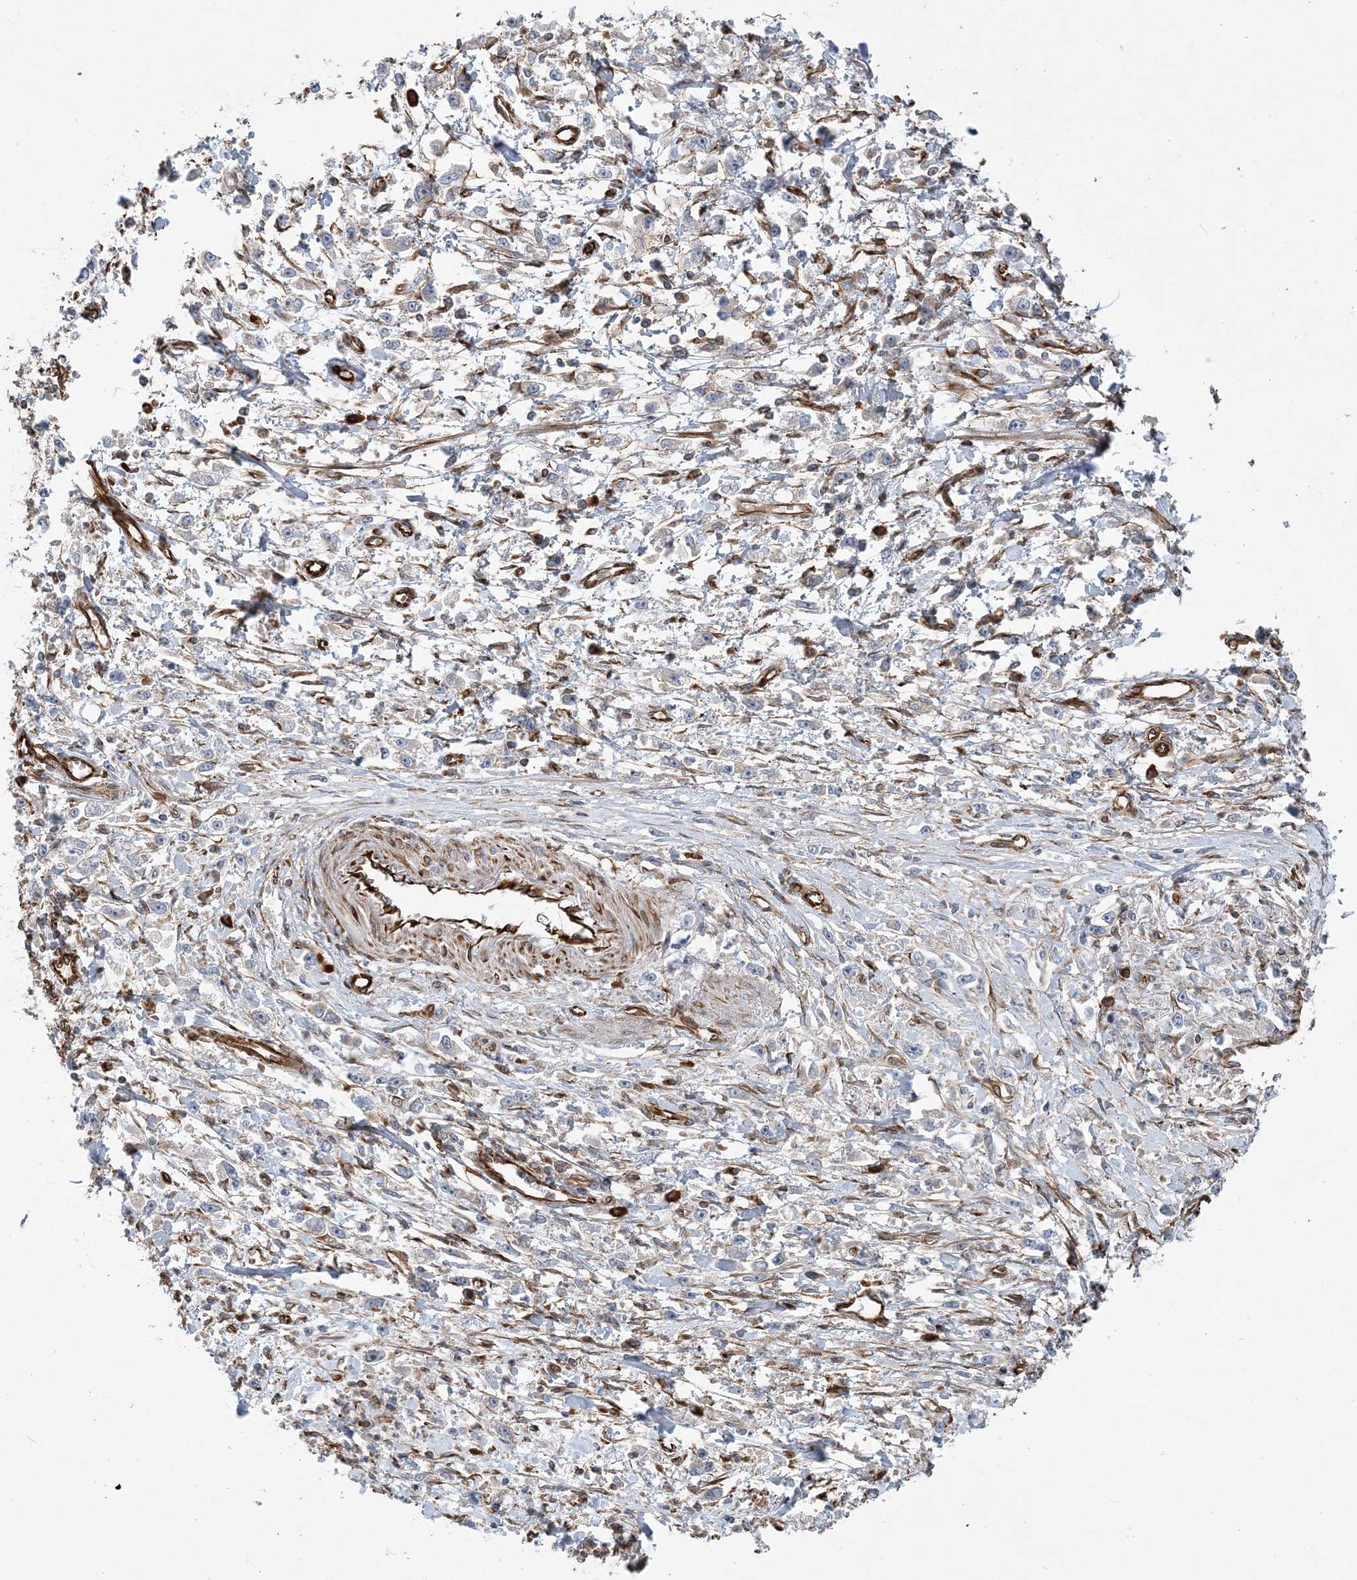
{"staining": {"intensity": "negative", "quantity": "none", "location": "none"}, "tissue": "stomach cancer", "cell_type": "Tumor cells", "image_type": "cancer", "snomed": [{"axis": "morphology", "description": "Adenocarcinoma, NOS"}, {"axis": "topography", "description": "Stomach"}], "caption": "This is an IHC image of human stomach cancer (adenocarcinoma). There is no positivity in tumor cells.", "gene": "FAM114A2", "patient": {"sex": "female", "age": 59}}